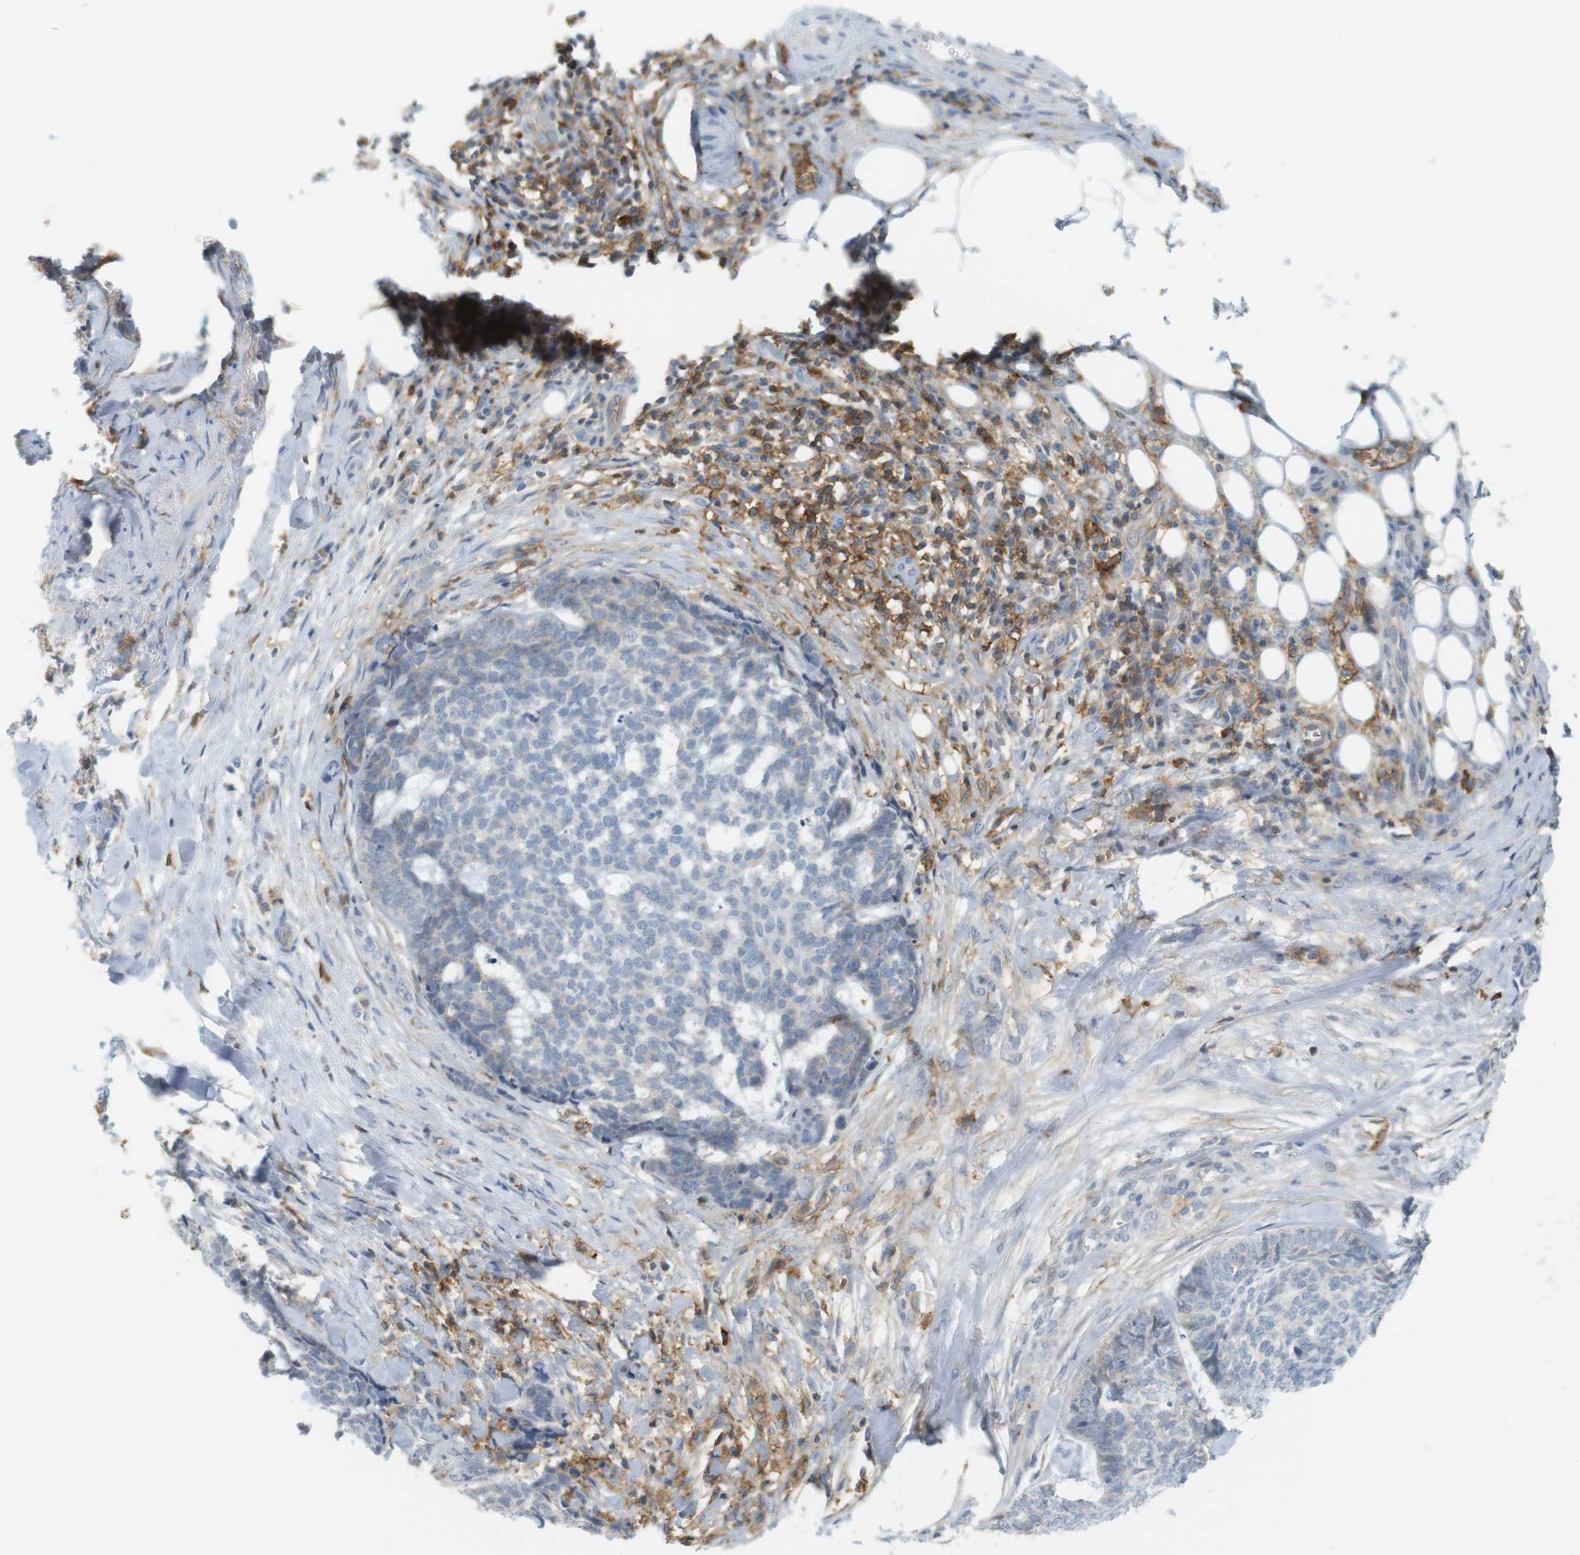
{"staining": {"intensity": "negative", "quantity": "none", "location": "none"}, "tissue": "skin cancer", "cell_type": "Tumor cells", "image_type": "cancer", "snomed": [{"axis": "morphology", "description": "Basal cell carcinoma"}, {"axis": "topography", "description": "Skin"}], "caption": "Immunohistochemistry (IHC) photomicrograph of basal cell carcinoma (skin) stained for a protein (brown), which exhibits no staining in tumor cells.", "gene": "SIRPA", "patient": {"sex": "male", "age": 84}}